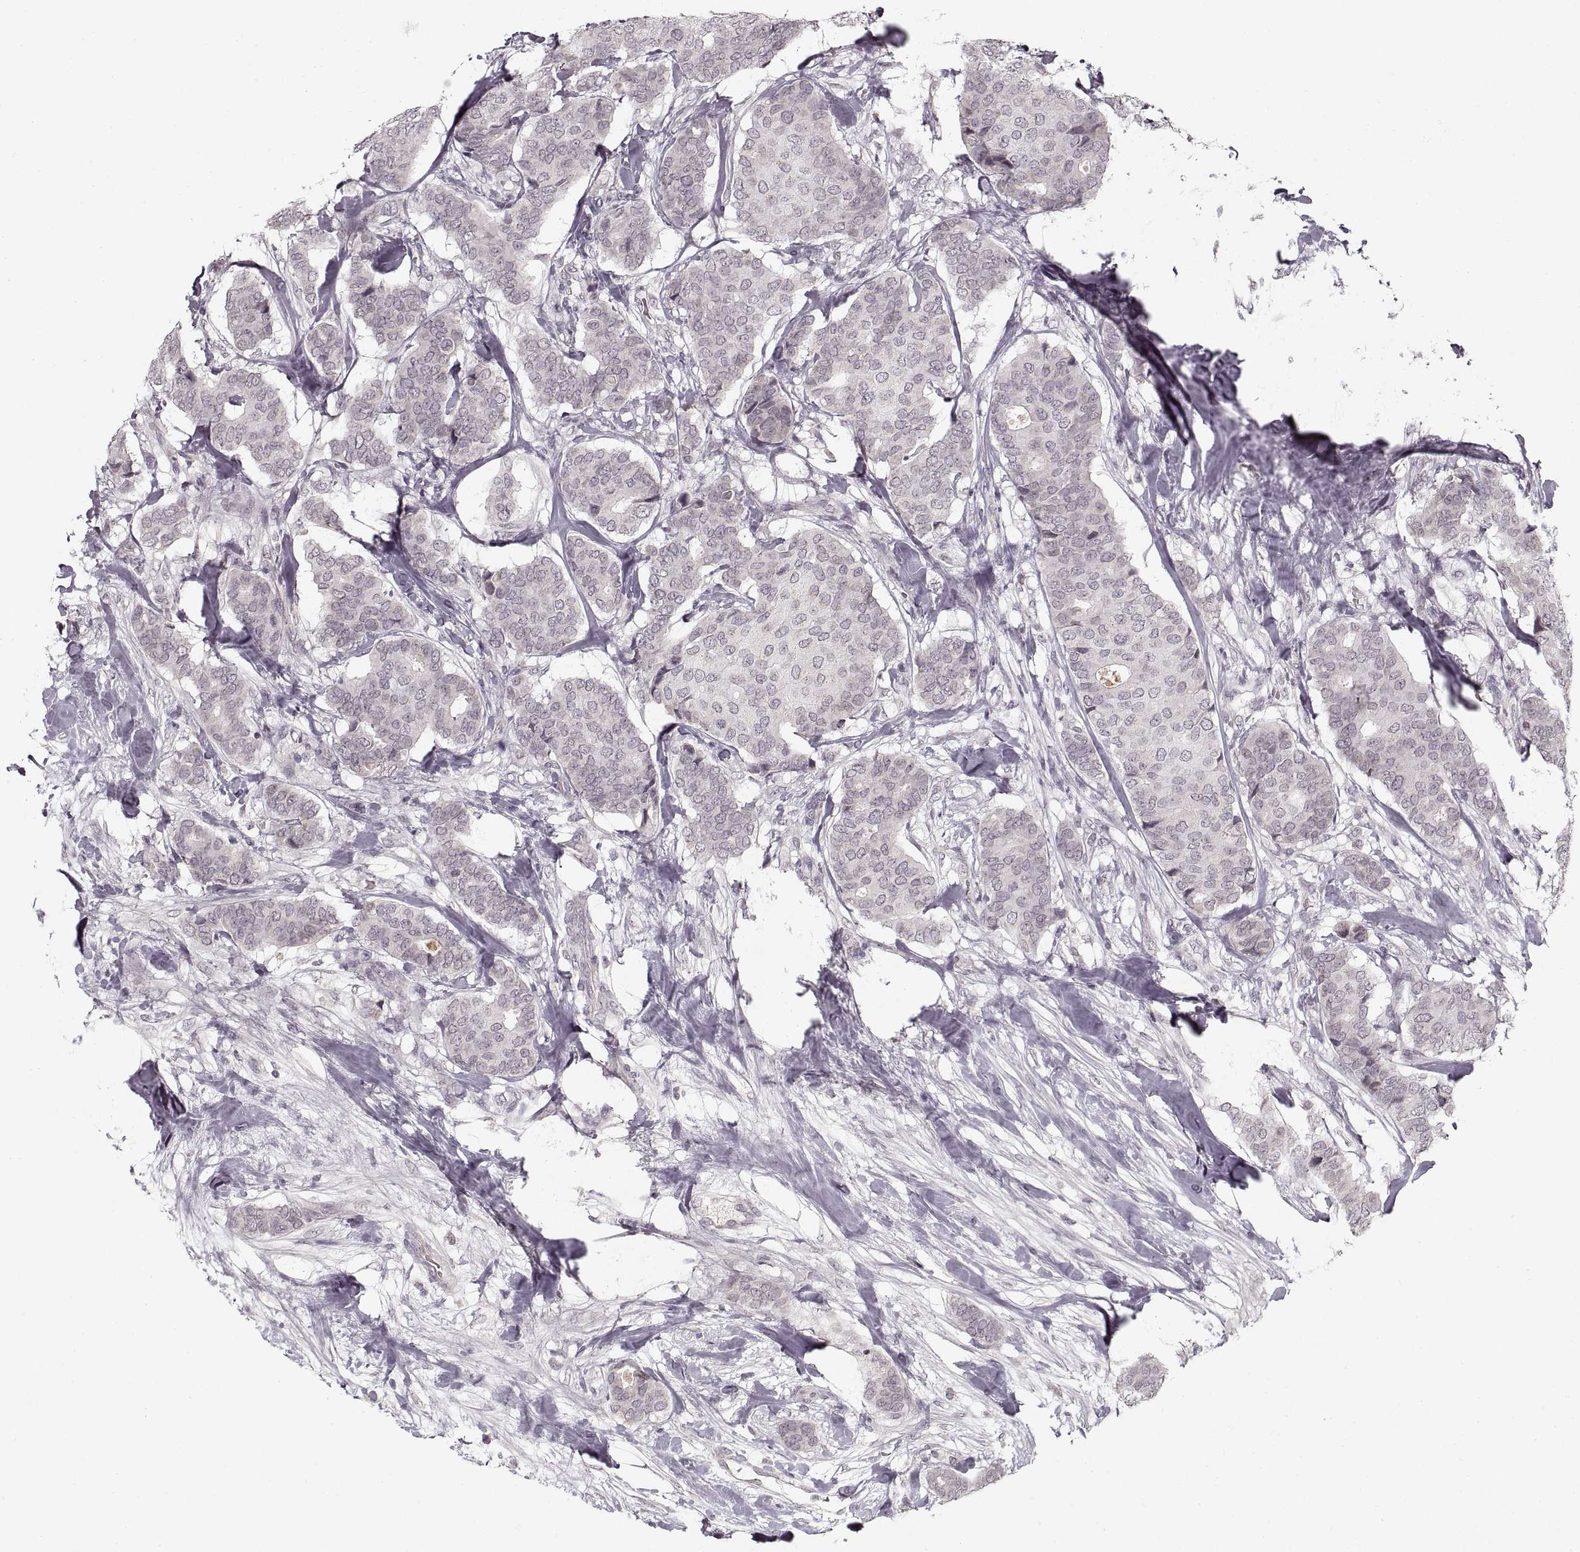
{"staining": {"intensity": "negative", "quantity": "none", "location": "none"}, "tissue": "breast cancer", "cell_type": "Tumor cells", "image_type": "cancer", "snomed": [{"axis": "morphology", "description": "Duct carcinoma"}, {"axis": "topography", "description": "Breast"}], "caption": "Histopathology image shows no significant protein positivity in tumor cells of breast infiltrating ductal carcinoma.", "gene": "ASIC3", "patient": {"sex": "female", "age": 75}}